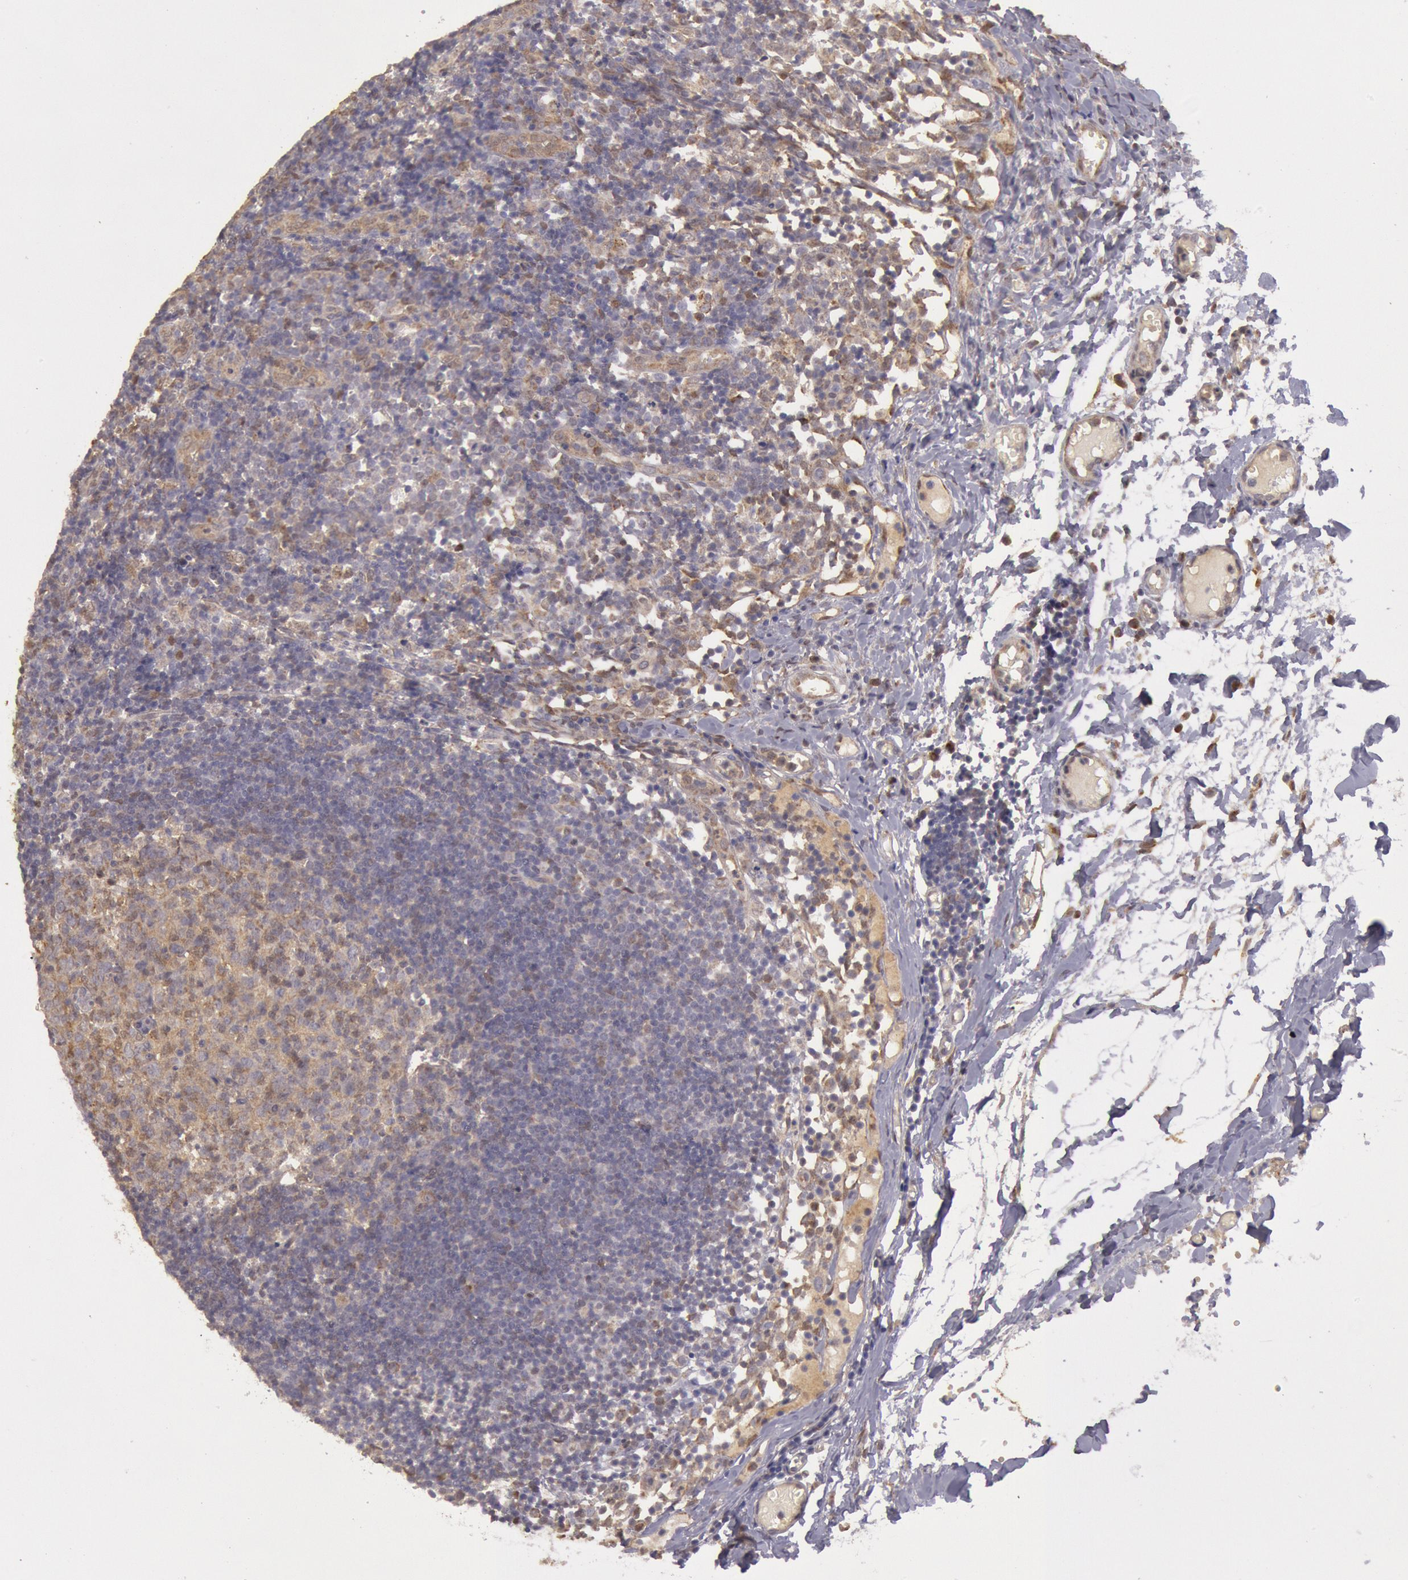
{"staining": {"intensity": "weak", "quantity": ">75%", "location": "cytoplasmic/membranous"}, "tissue": "lymph node", "cell_type": "Germinal center cells", "image_type": "normal", "snomed": [{"axis": "morphology", "description": "Normal tissue, NOS"}, {"axis": "morphology", "description": "Inflammation, NOS"}, {"axis": "topography", "description": "Lymph node"}, {"axis": "topography", "description": "Salivary gland"}], "caption": "Lymph node stained with a protein marker demonstrates weak staining in germinal center cells.", "gene": "MPST", "patient": {"sex": "male", "age": 3}}